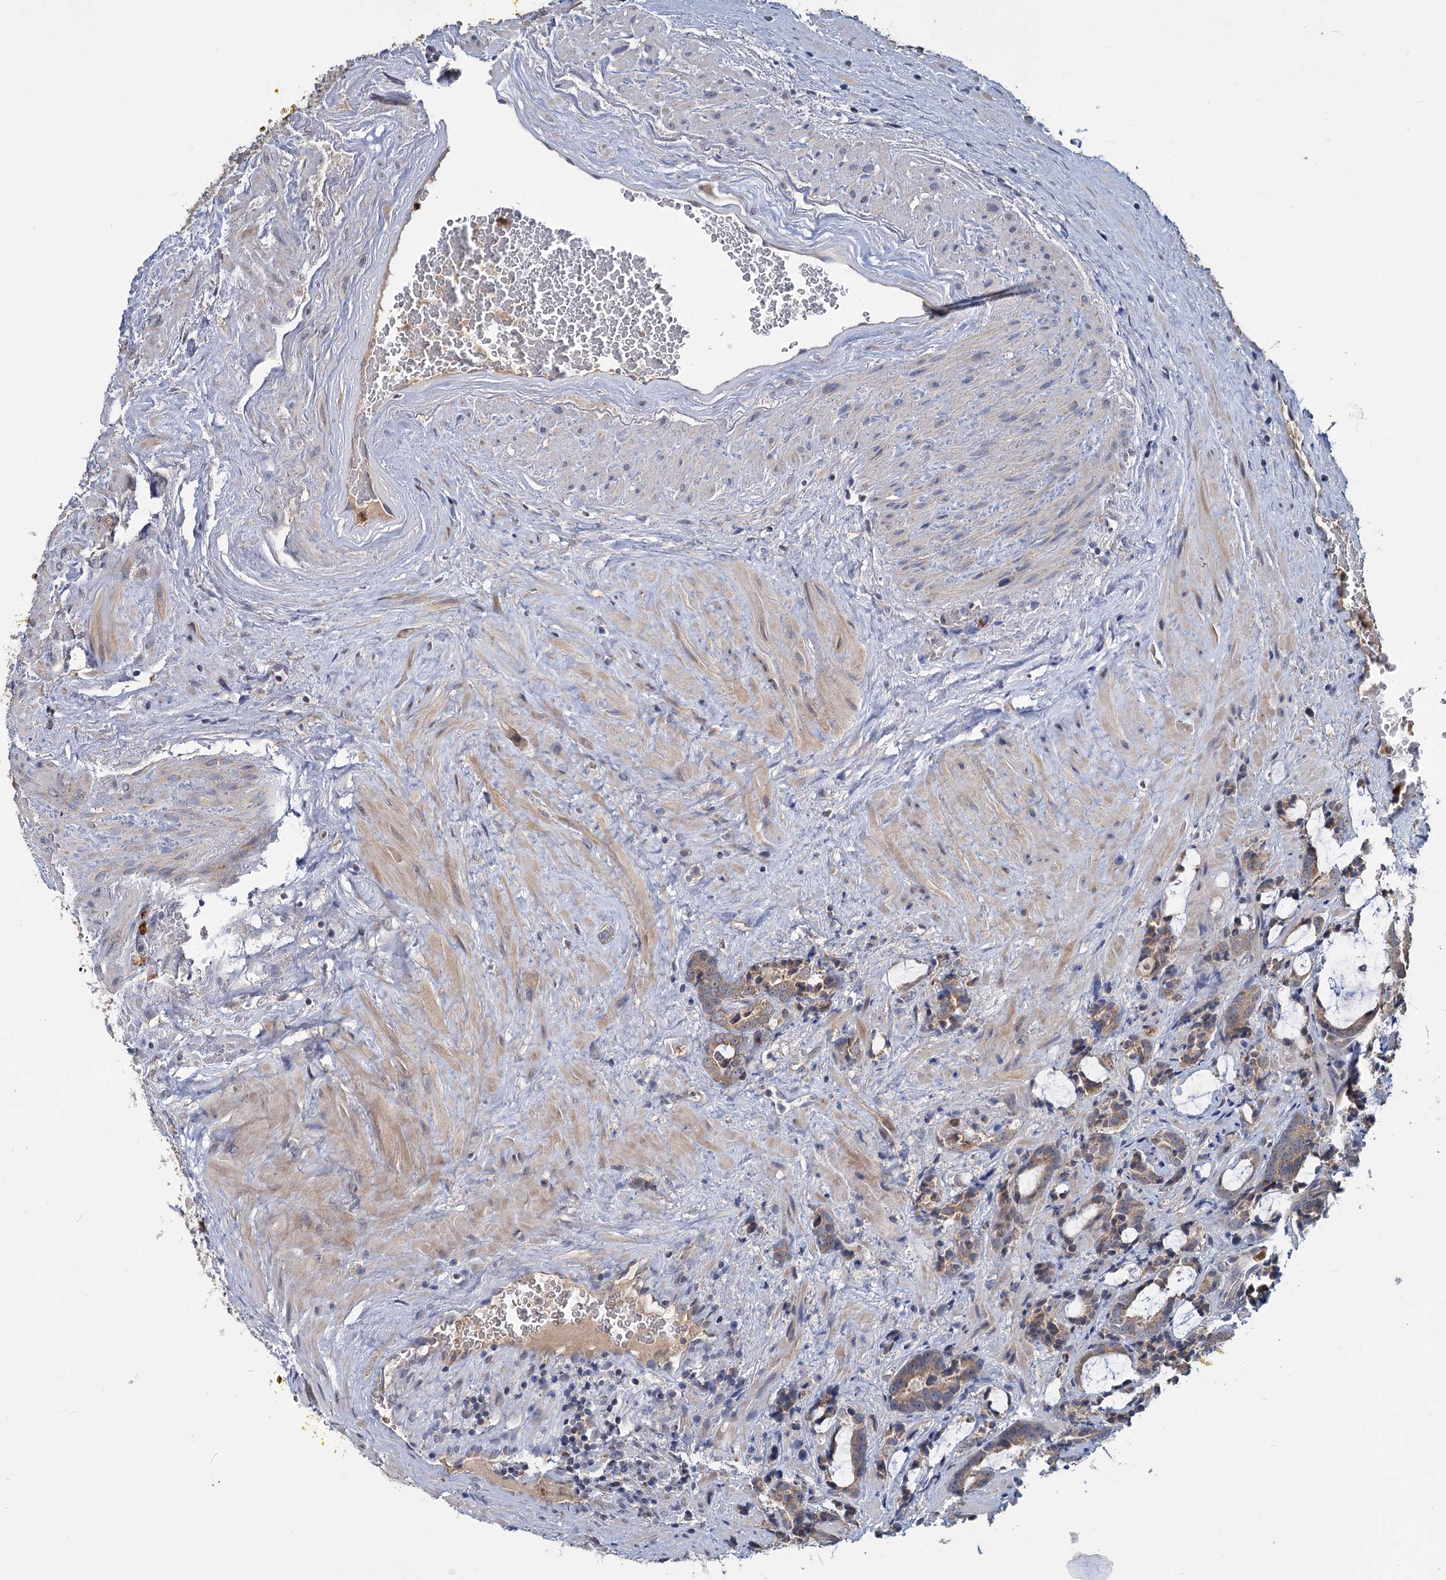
{"staining": {"intensity": "weak", "quantity": ">75%", "location": "cytoplasmic/membranous"}, "tissue": "prostate cancer", "cell_type": "Tumor cells", "image_type": "cancer", "snomed": [{"axis": "morphology", "description": "Adenocarcinoma, High grade"}, {"axis": "topography", "description": "Prostate and seminal vesicle, NOS"}], "caption": "Human adenocarcinoma (high-grade) (prostate) stained for a protein (brown) displays weak cytoplasmic/membranous positive staining in about >75% of tumor cells.", "gene": "DYNC2H1", "patient": {"sex": "male", "age": 67}}